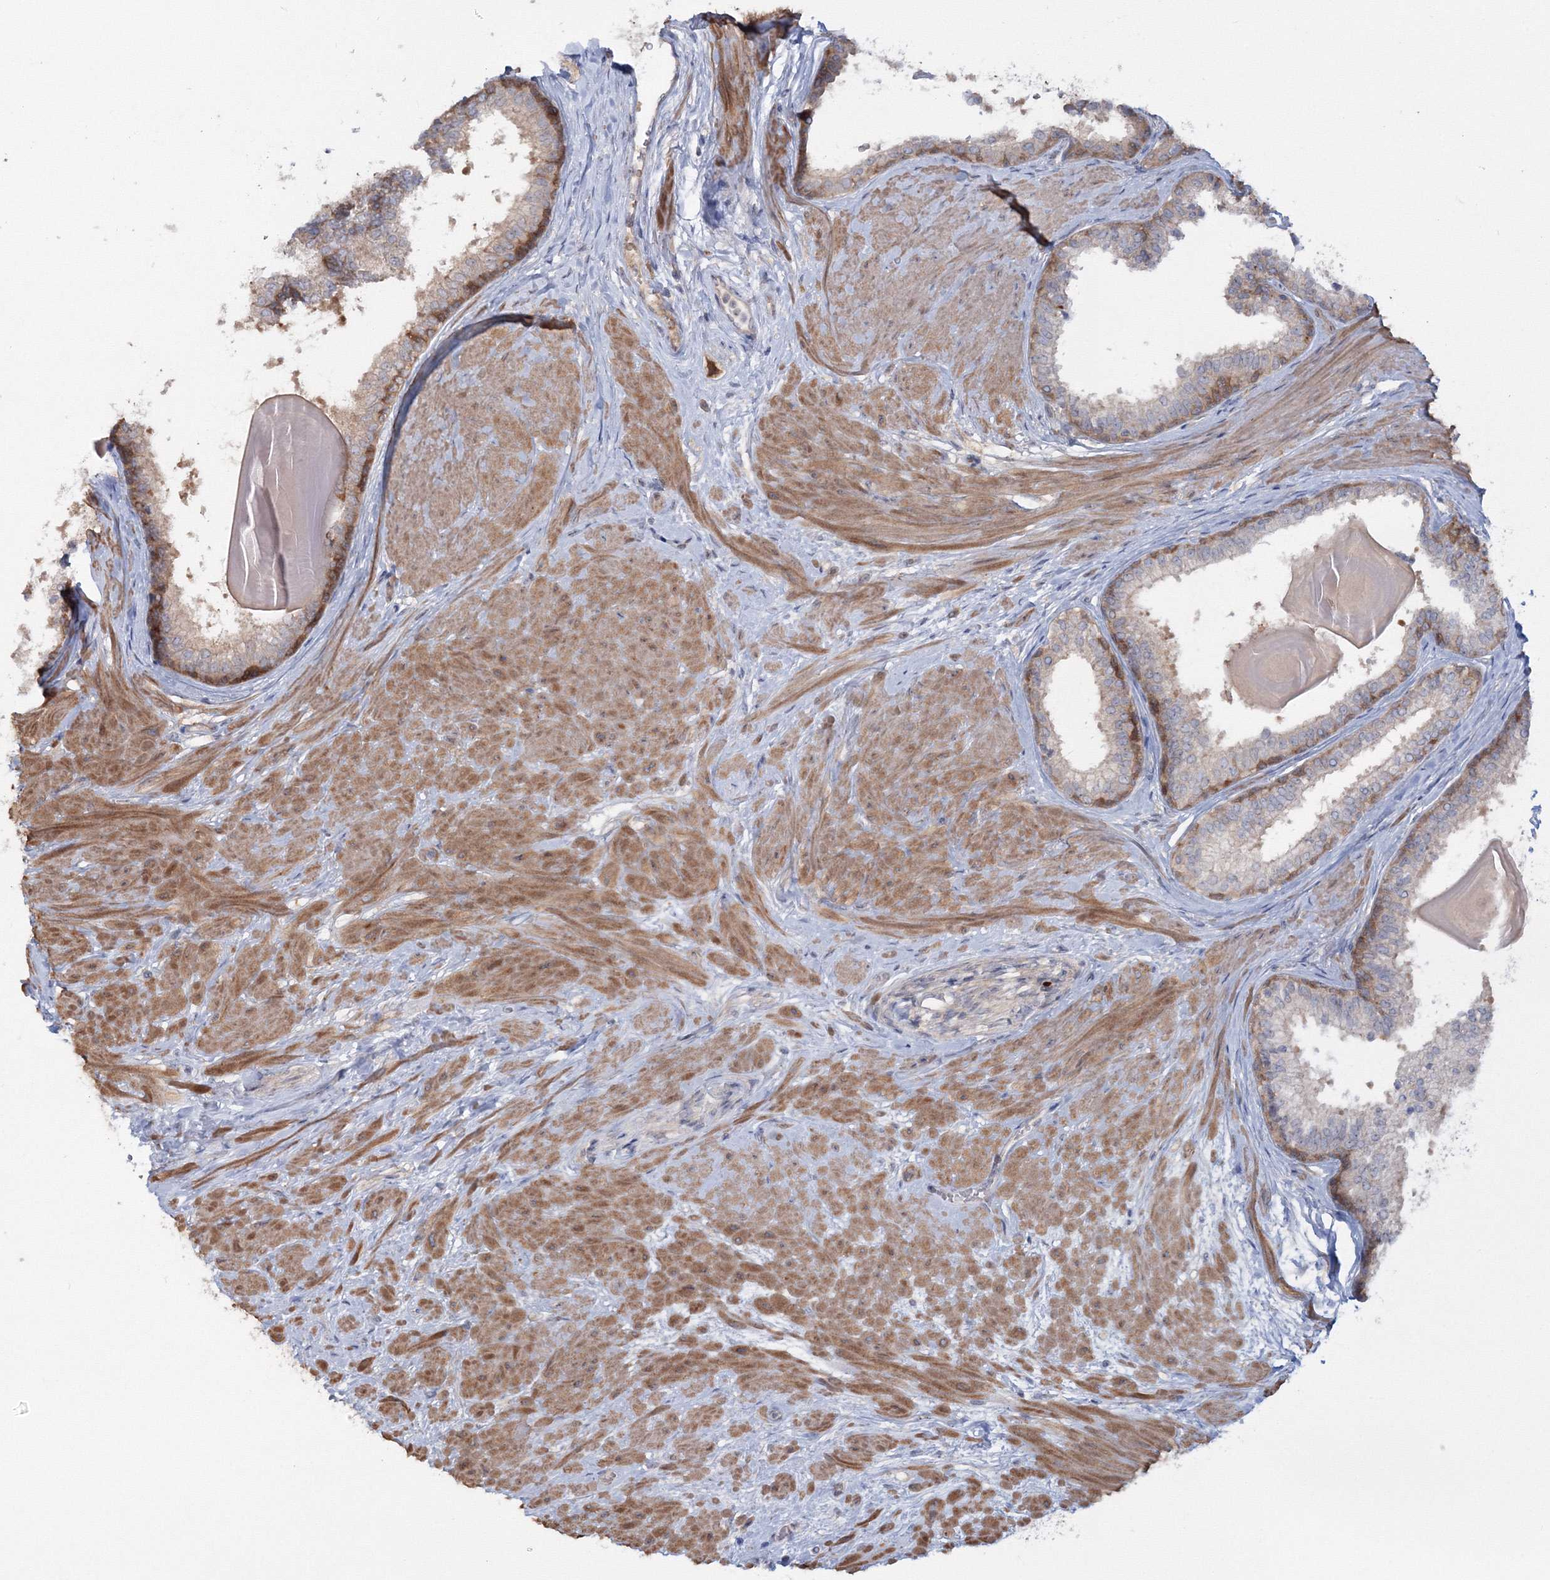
{"staining": {"intensity": "strong", "quantity": "<25%", "location": "cytoplasmic/membranous"}, "tissue": "prostate", "cell_type": "Glandular cells", "image_type": "normal", "snomed": [{"axis": "morphology", "description": "Normal tissue, NOS"}, {"axis": "topography", "description": "Prostate"}], "caption": "Immunohistochemical staining of normal prostate demonstrates <25% levels of strong cytoplasmic/membranous protein positivity in about <25% of glandular cells.", "gene": "IPMK", "patient": {"sex": "male", "age": 48}}